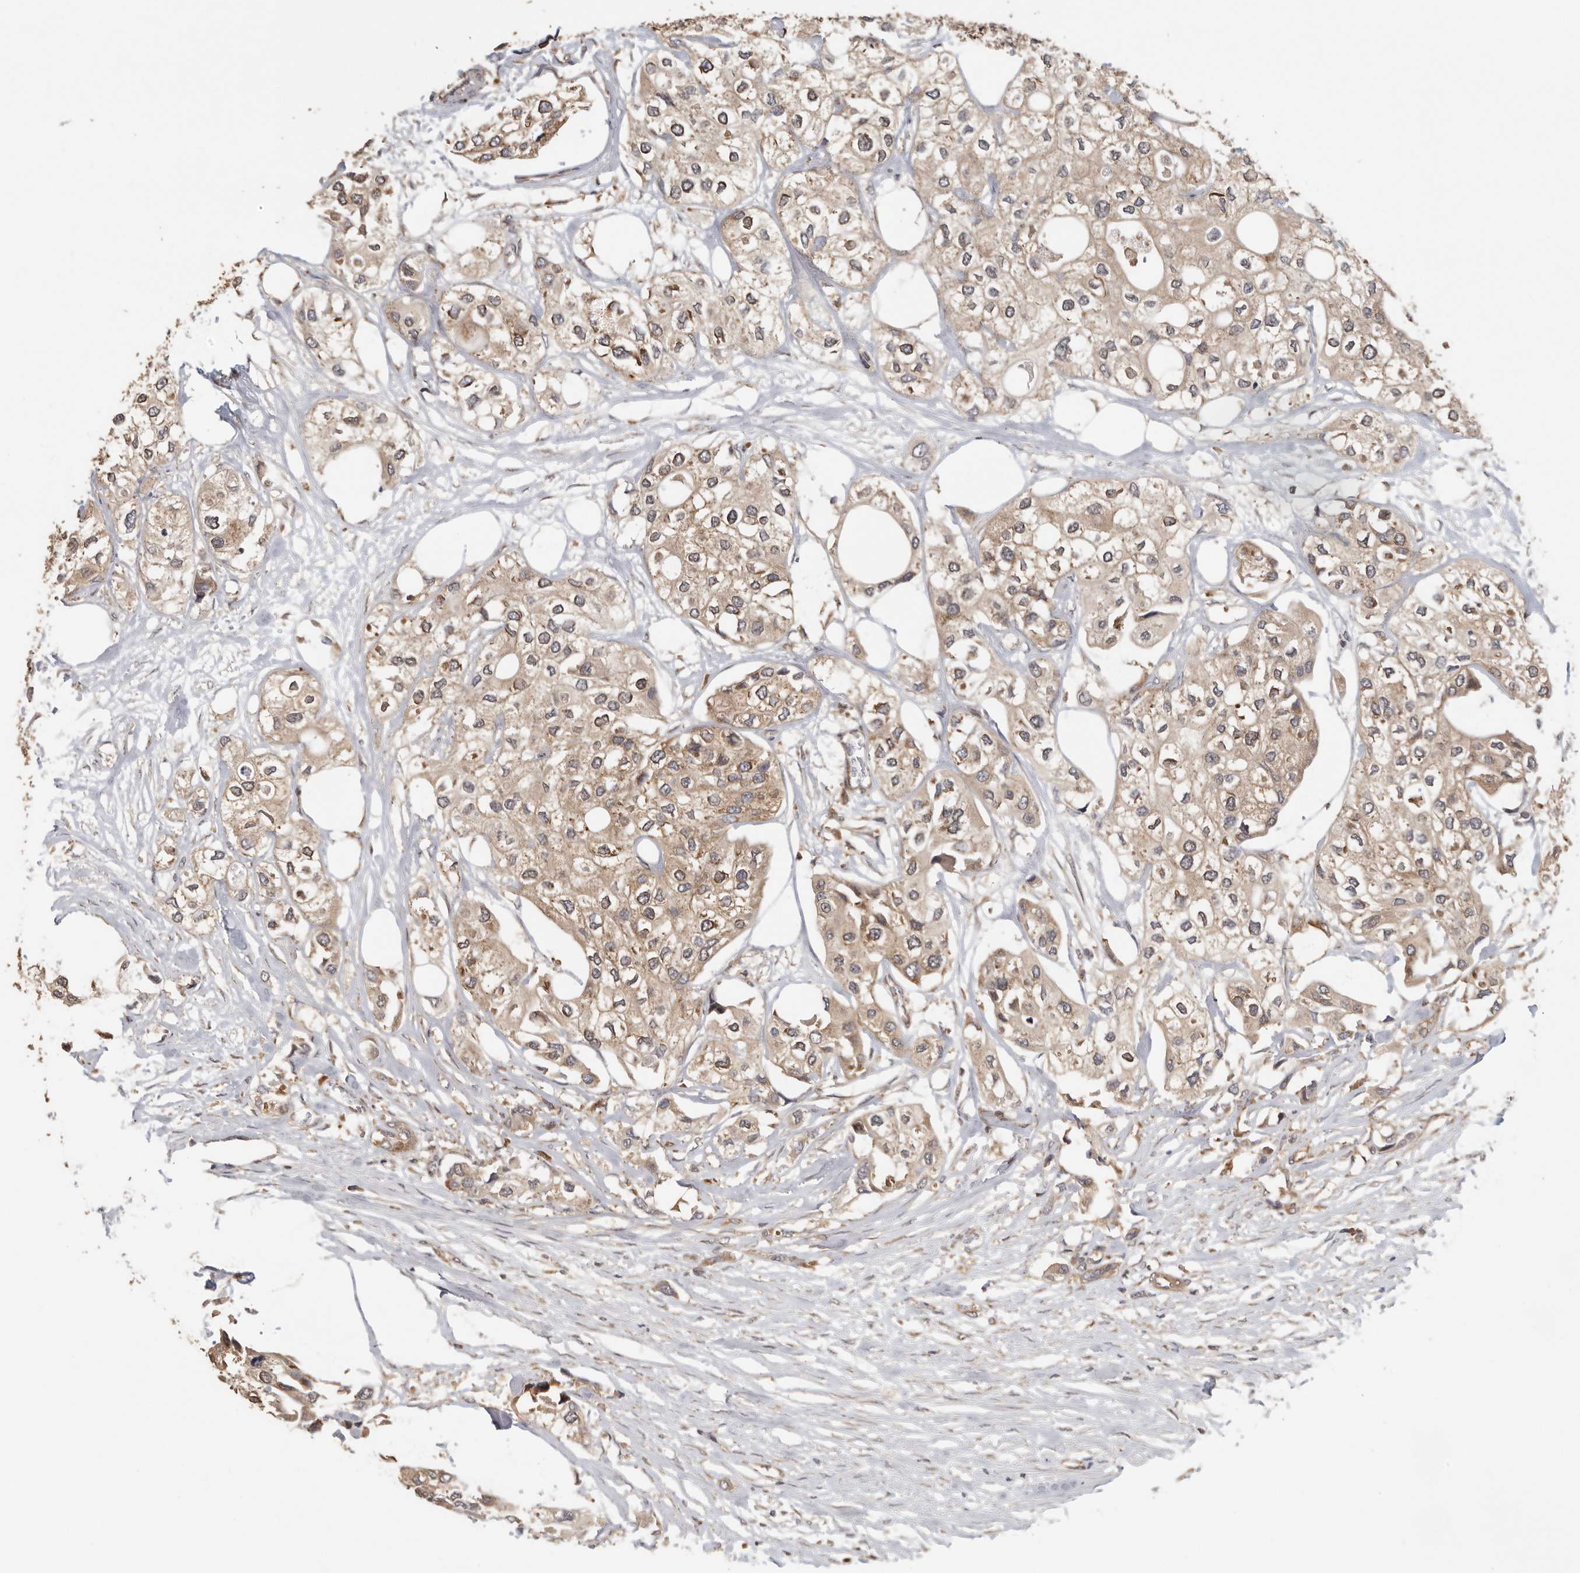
{"staining": {"intensity": "weak", "quantity": ">75%", "location": "cytoplasmic/membranous"}, "tissue": "urothelial cancer", "cell_type": "Tumor cells", "image_type": "cancer", "snomed": [{"axis": "morphology", "description": "Urothelial carcinoma, High grade"}, {"axis": "topography", "description": "Urinary bladder"}], "caption": "Protein expression analysis of human urothelial cancer reveals weak cytoplasmic/membranous expression in approximately >75% of tumor cells.", "gene": "CCT8", "patient": {"sex": "male", "age": 64}}